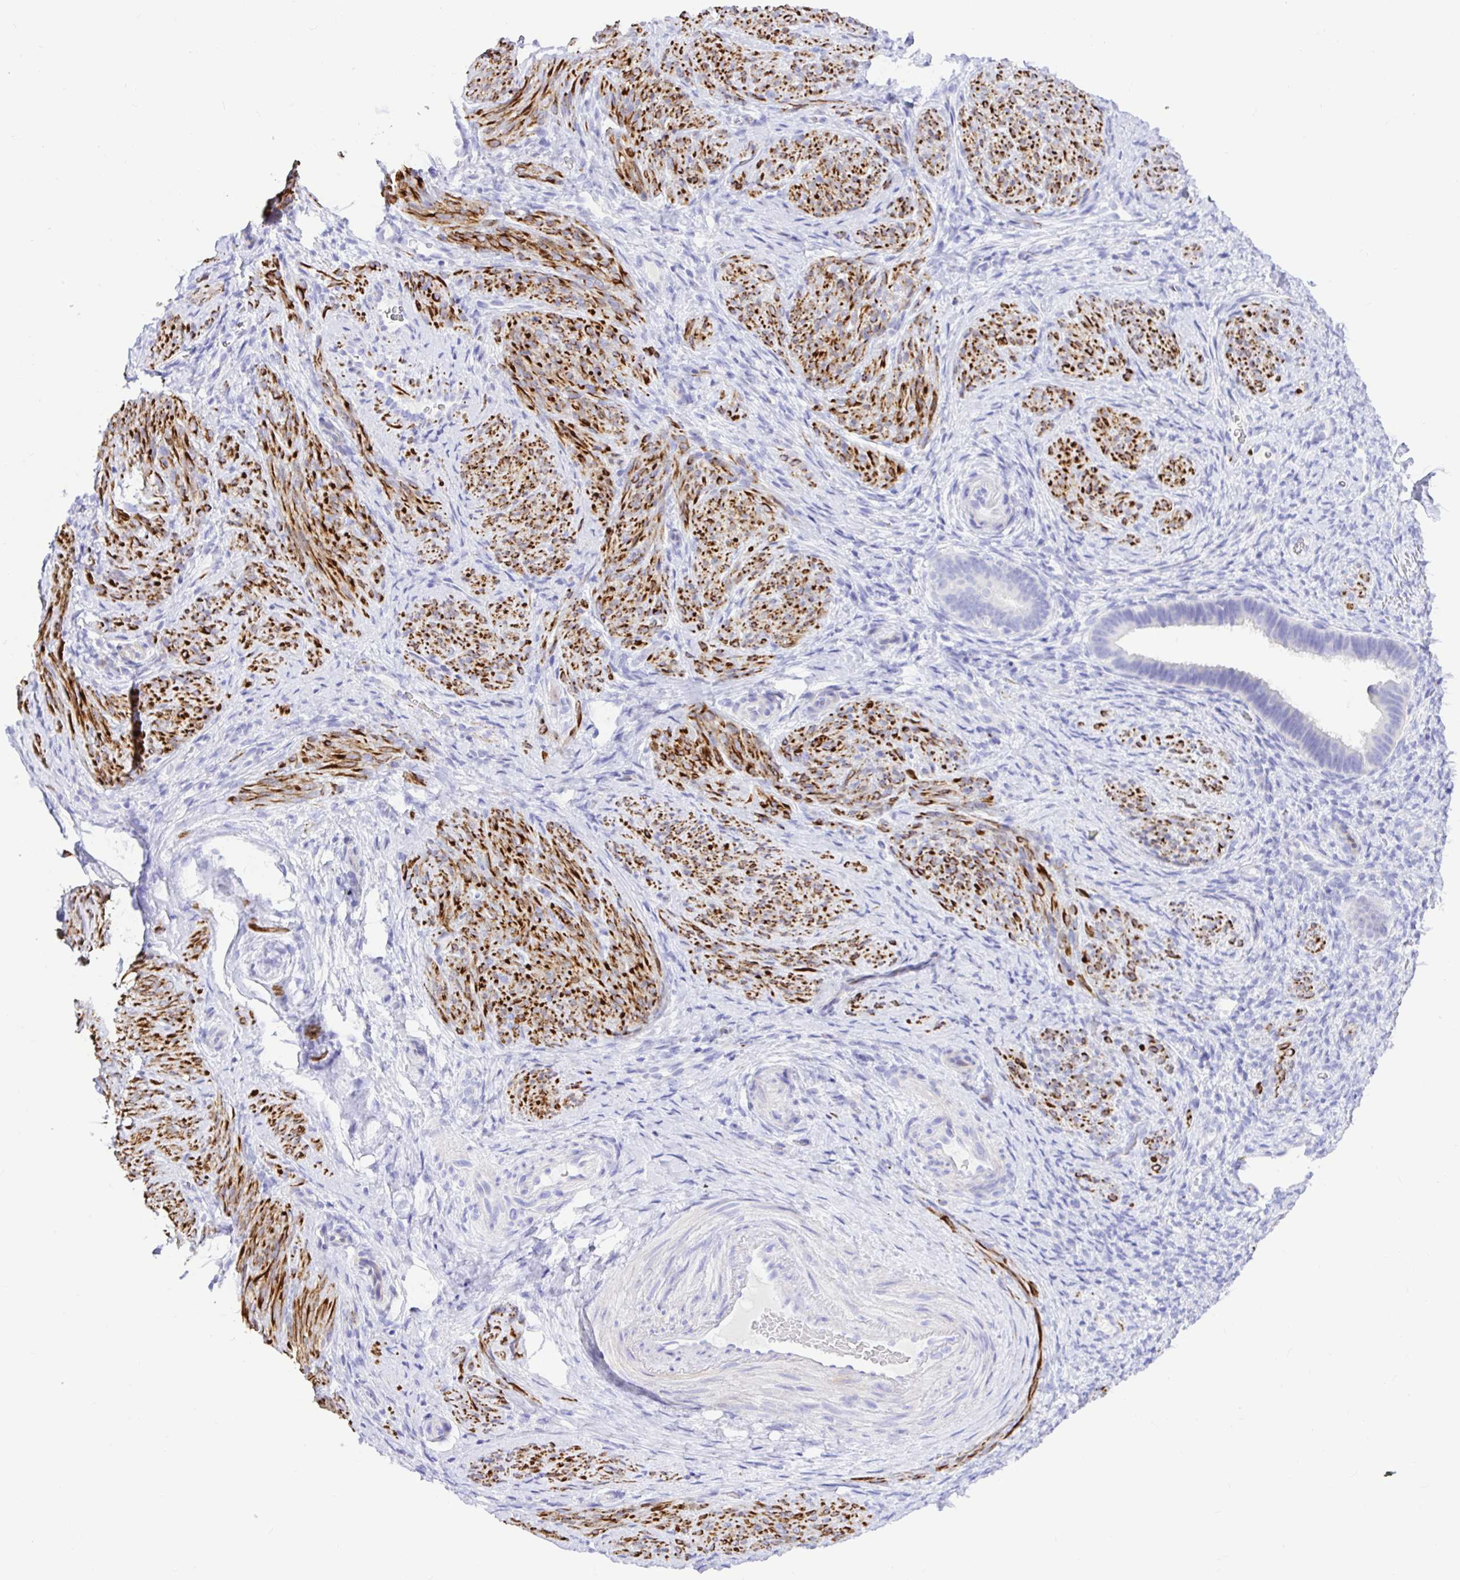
{"staining": {"intensity": "negative", "quantity": "none", "location": "none"}, "tissue": "endometrium", "cell_type": "Cells in endometrial stroma", "image_type": "normal", "snomed": [{"axis": "morphology", "description": "Normal tissue, NOS"}, {"axis": "topography", "description": "Endometrium"}], "caption": "Cells in endometrial stroma show no significant expression in normal endometrium.", "gene": "BACE2", "patient": {"sex": "female", "age": 34}}